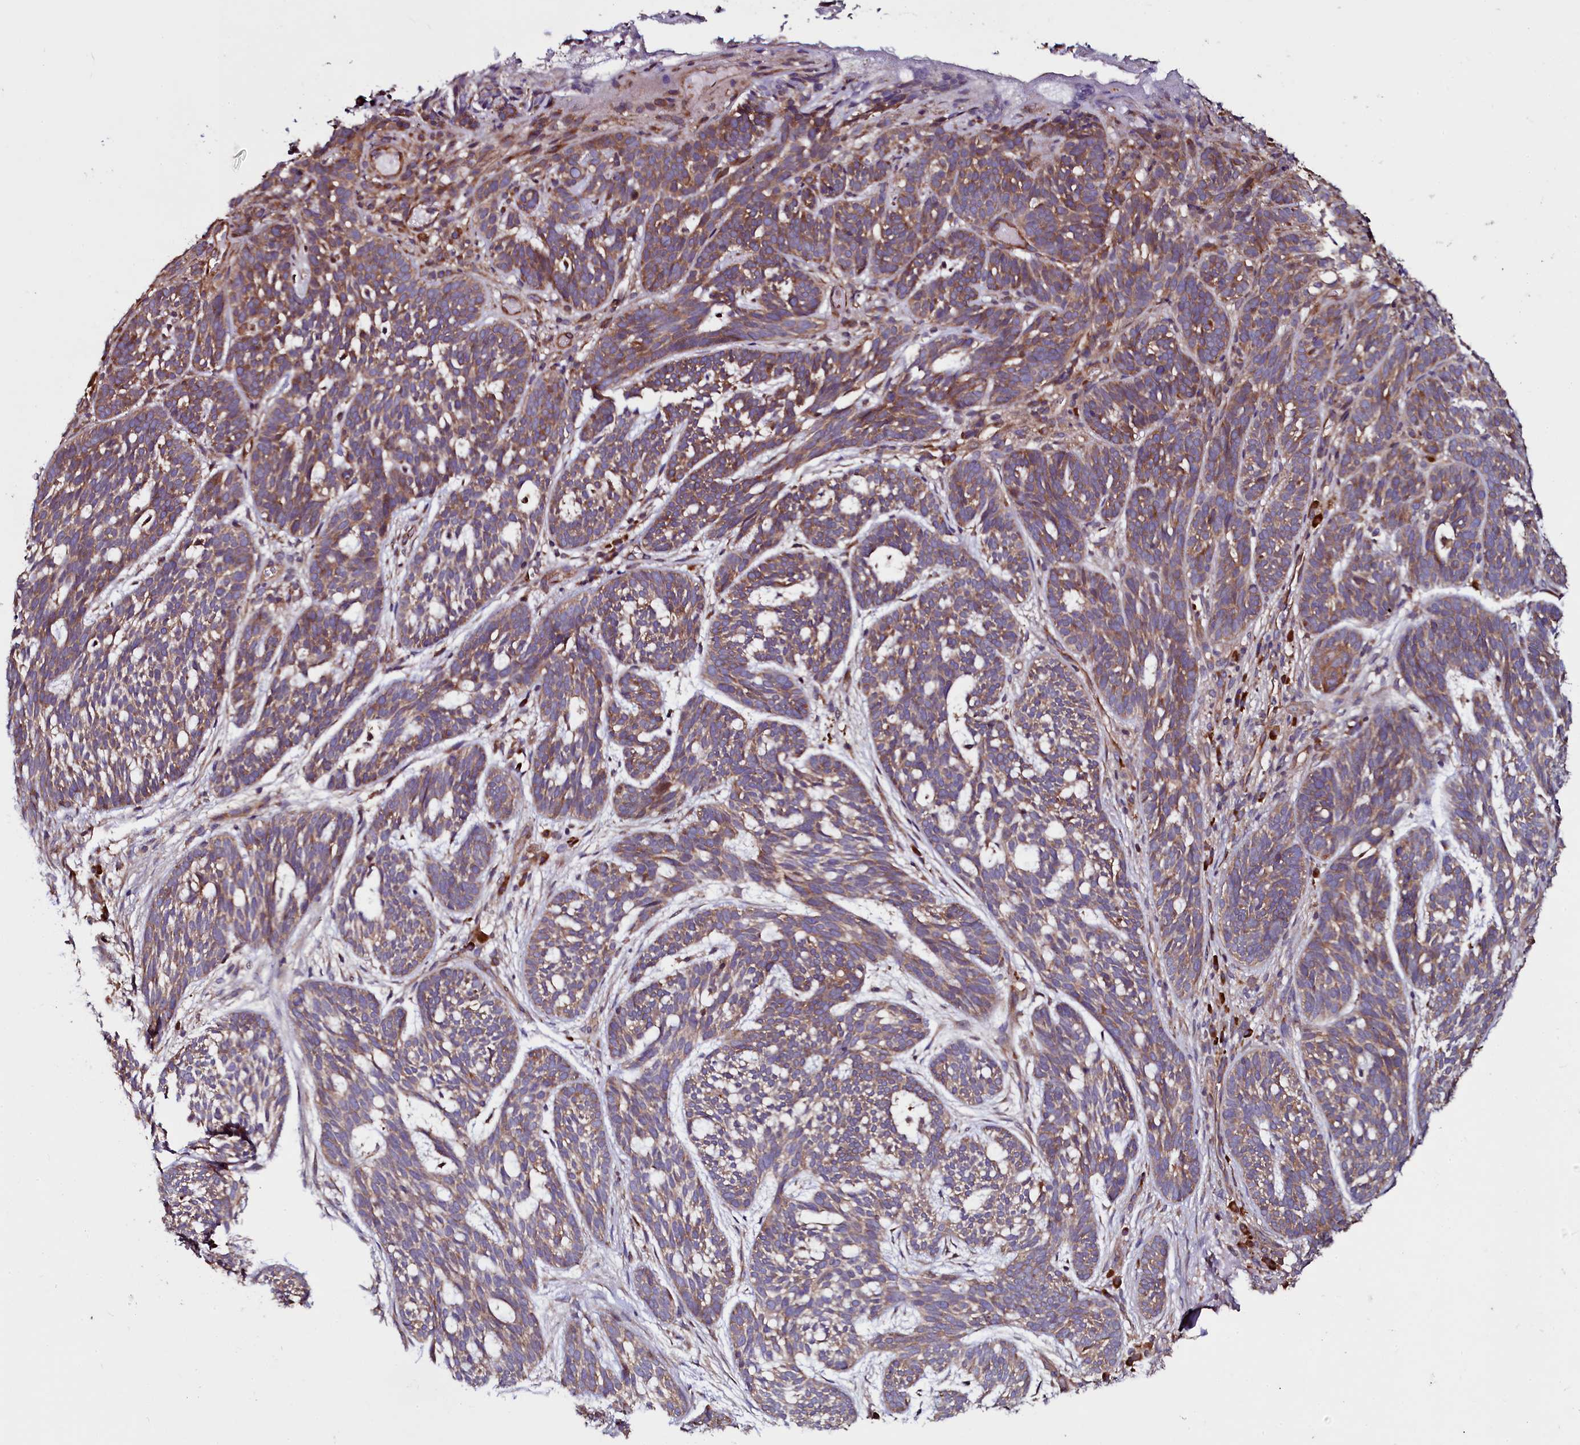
{"staining": {"intensity": "moderate", "quantity": ">75%", "location": "cytoplasmic/membranous"}, "tissue": "skin cancer", "cell_type": "Tumor cells", "image_type": "cancer", "snomed": [{"axis": "morphology", "description": "Basal cell carcinoma"}, {"axis": "topography", "description": "Skin"}], "caption": "Brown immunohistochemical staining in skin cancer displays moderate cytoplasmic/membranous expression in approximately >75% of tumor cells.", "gene": "USPL1", "patient": {"sex": "male", "age": 71}}